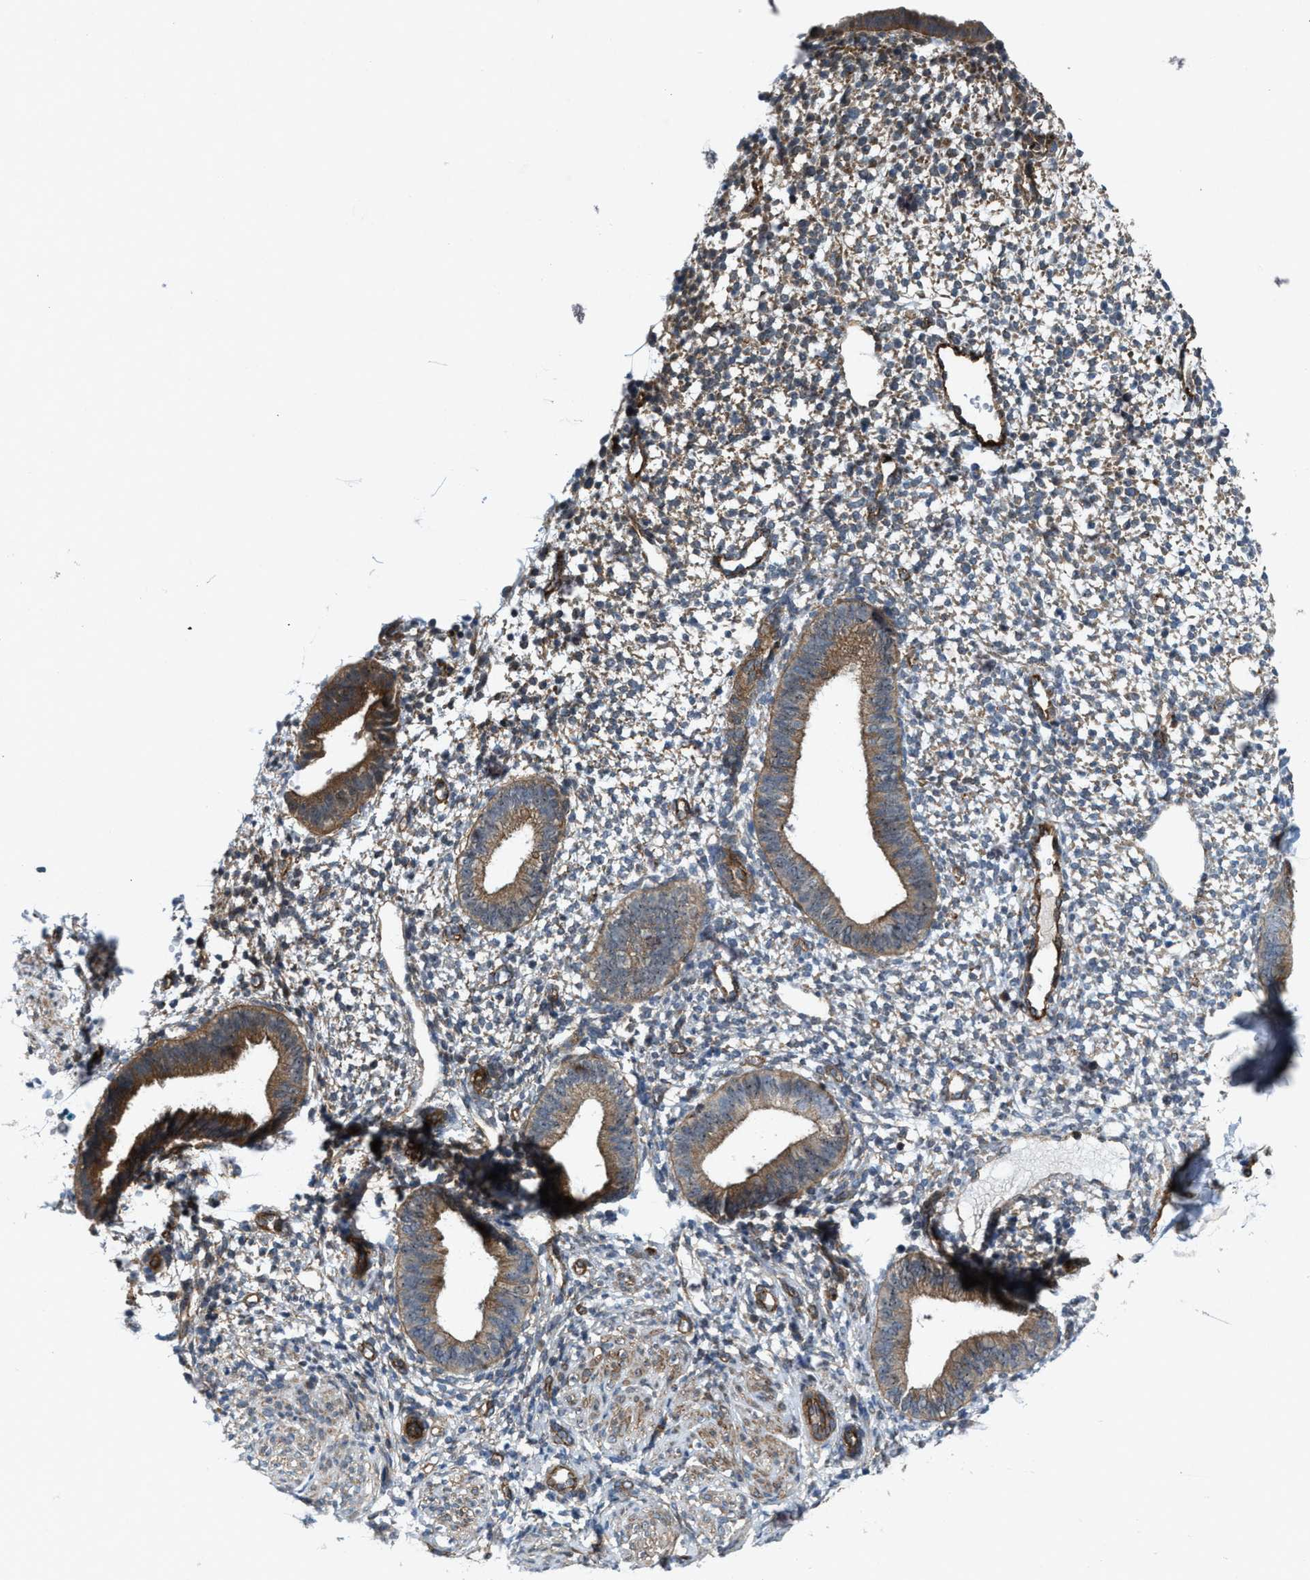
{"staining": {"intensity": "negative", "quantity": "none", "location": "none"}, "tissue": "endometrium", "cell_type": "Cells in endometrial stroma", "image_type": "normal", "snomed": [{"axis": "morphology", "description": "Normal tissue, NOS"}, {"axis": "topography", "description": "Endometrium"}], "caption": "IHC photomicrograph of benign endometrium: endometrium stained with DAB (3,3'-diaminobenzidine) exhibits no significant protein expression in cells in endometrial stroma.", "gene": "URGCP", "patient": {"sex": "female", "age": 46}}